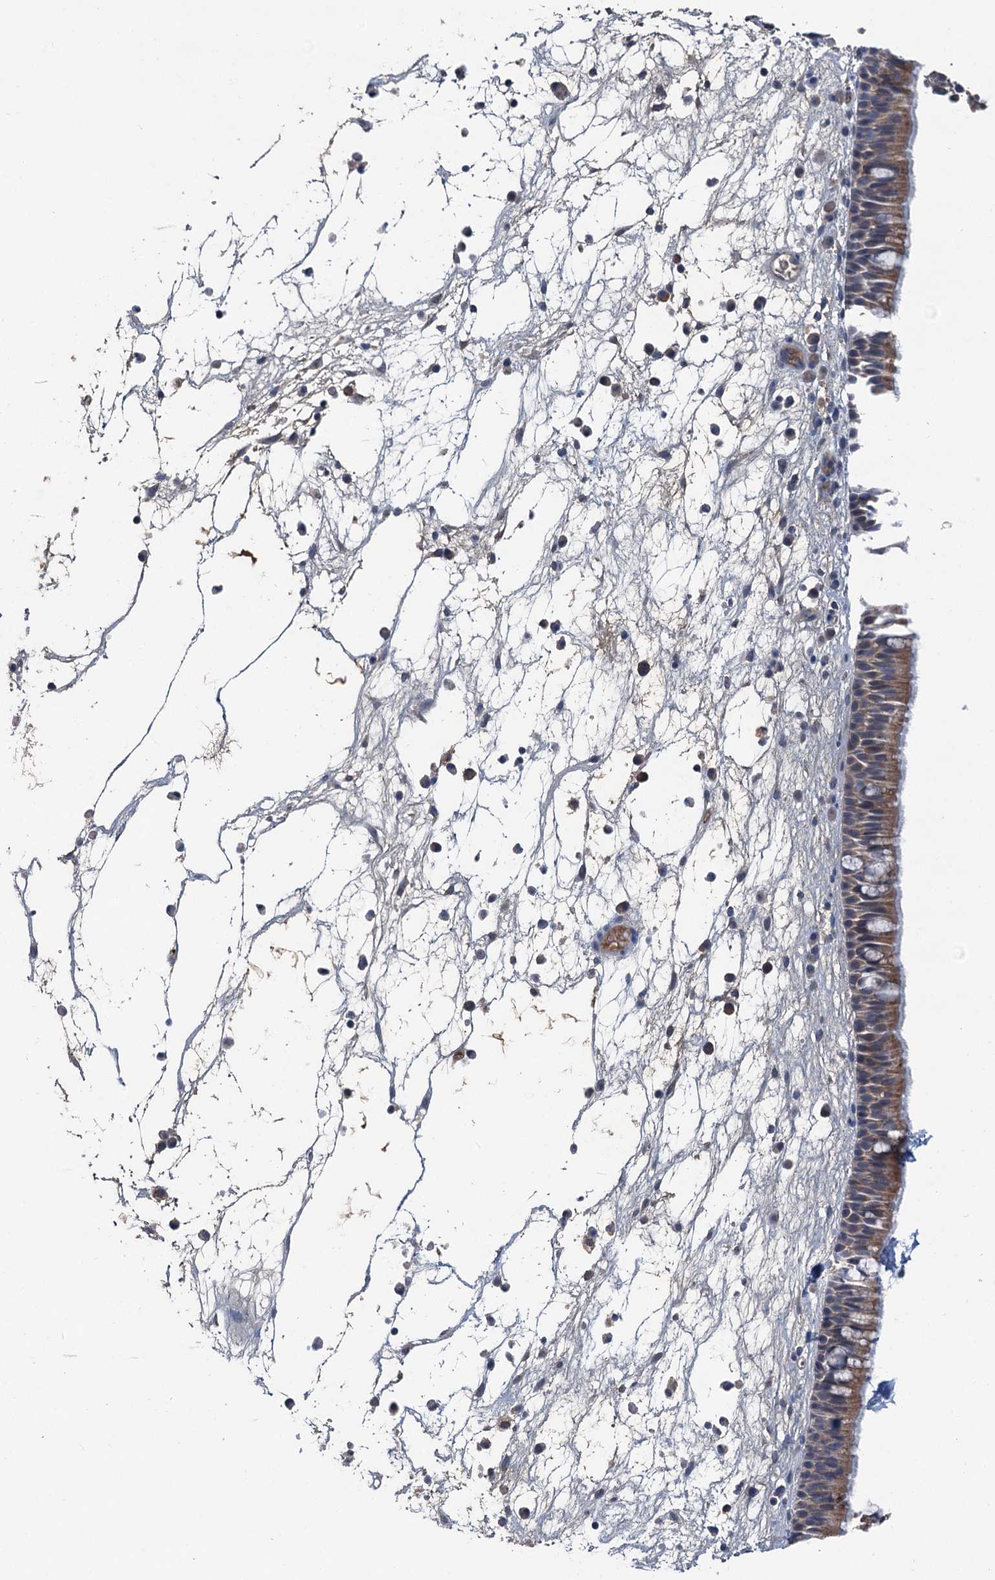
{"staining": {"intensity": "weak", "quantity": ">75%", "location": "cytoplasmic/membranous"}, "tissue": "nasopharynx", "cell_type": "Respiratory epithelial cells", "image_type": "normal", "snomed": [{"axis": "morphology", "description": "Normal tissue, NOS"}, {"axis": "morphology", "description": "Inflammation, NOS"}, {"axis": "morphology", "description": "Malignant melanoma, Metastatic site"}, {"axis": "topography", "description": "Nasopharynx"}], "caption": "A photomicrograph of human nasopharynx stained for a protein demonstrates weak cytoplasmic/membranous brown staining in respiratory epithelial cells.", "gene": "SPINK9", "patient": {"sex": "male", "age": 70}}